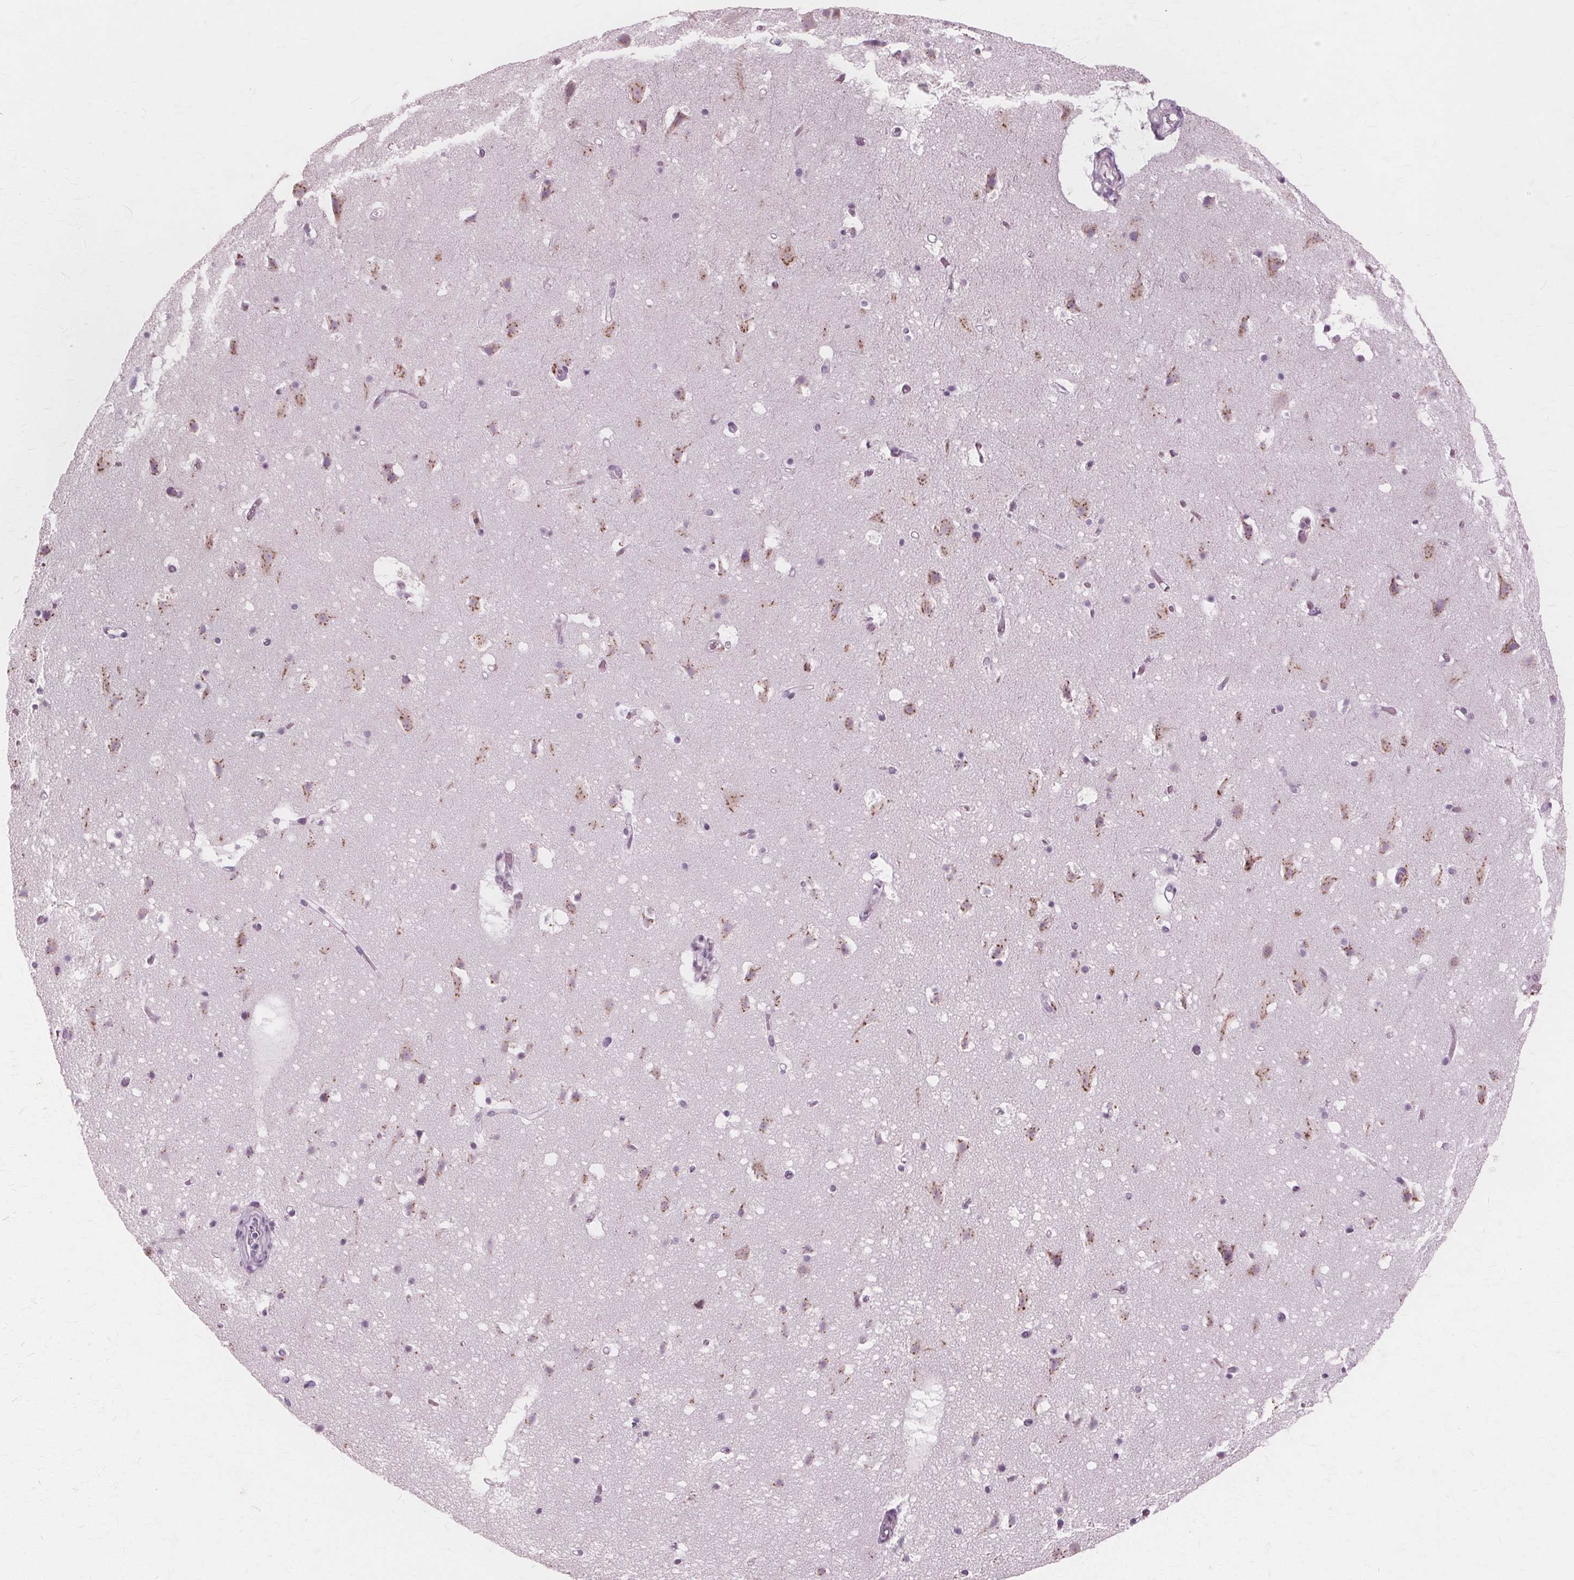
{"staining": {"intensity": "negative", "quantity": "none", "location": "none"}, "tissue": "cerebral cortex", "cell_type": "Endothelial cells", "image_type": "normal", "snomed": [{"axis": "morphology", "description": "Normal tissue, NOS"}, {"axis": "topography", "description": "Cerebral cortex"}], "caption": "DAB immunohistochemical staining of unremarkable human cerebral cortex demonstrates no significant expression in endothelial cells. (Stains: DAB (3,3'-diaminobenzidine) immunohistochemistry (IHC) with hematoxylin counter stain, Microscopy: brightfield microscopy at high magnification).", "gene": "DNASE2", "patient": {"sex": "female", "age": 42}}